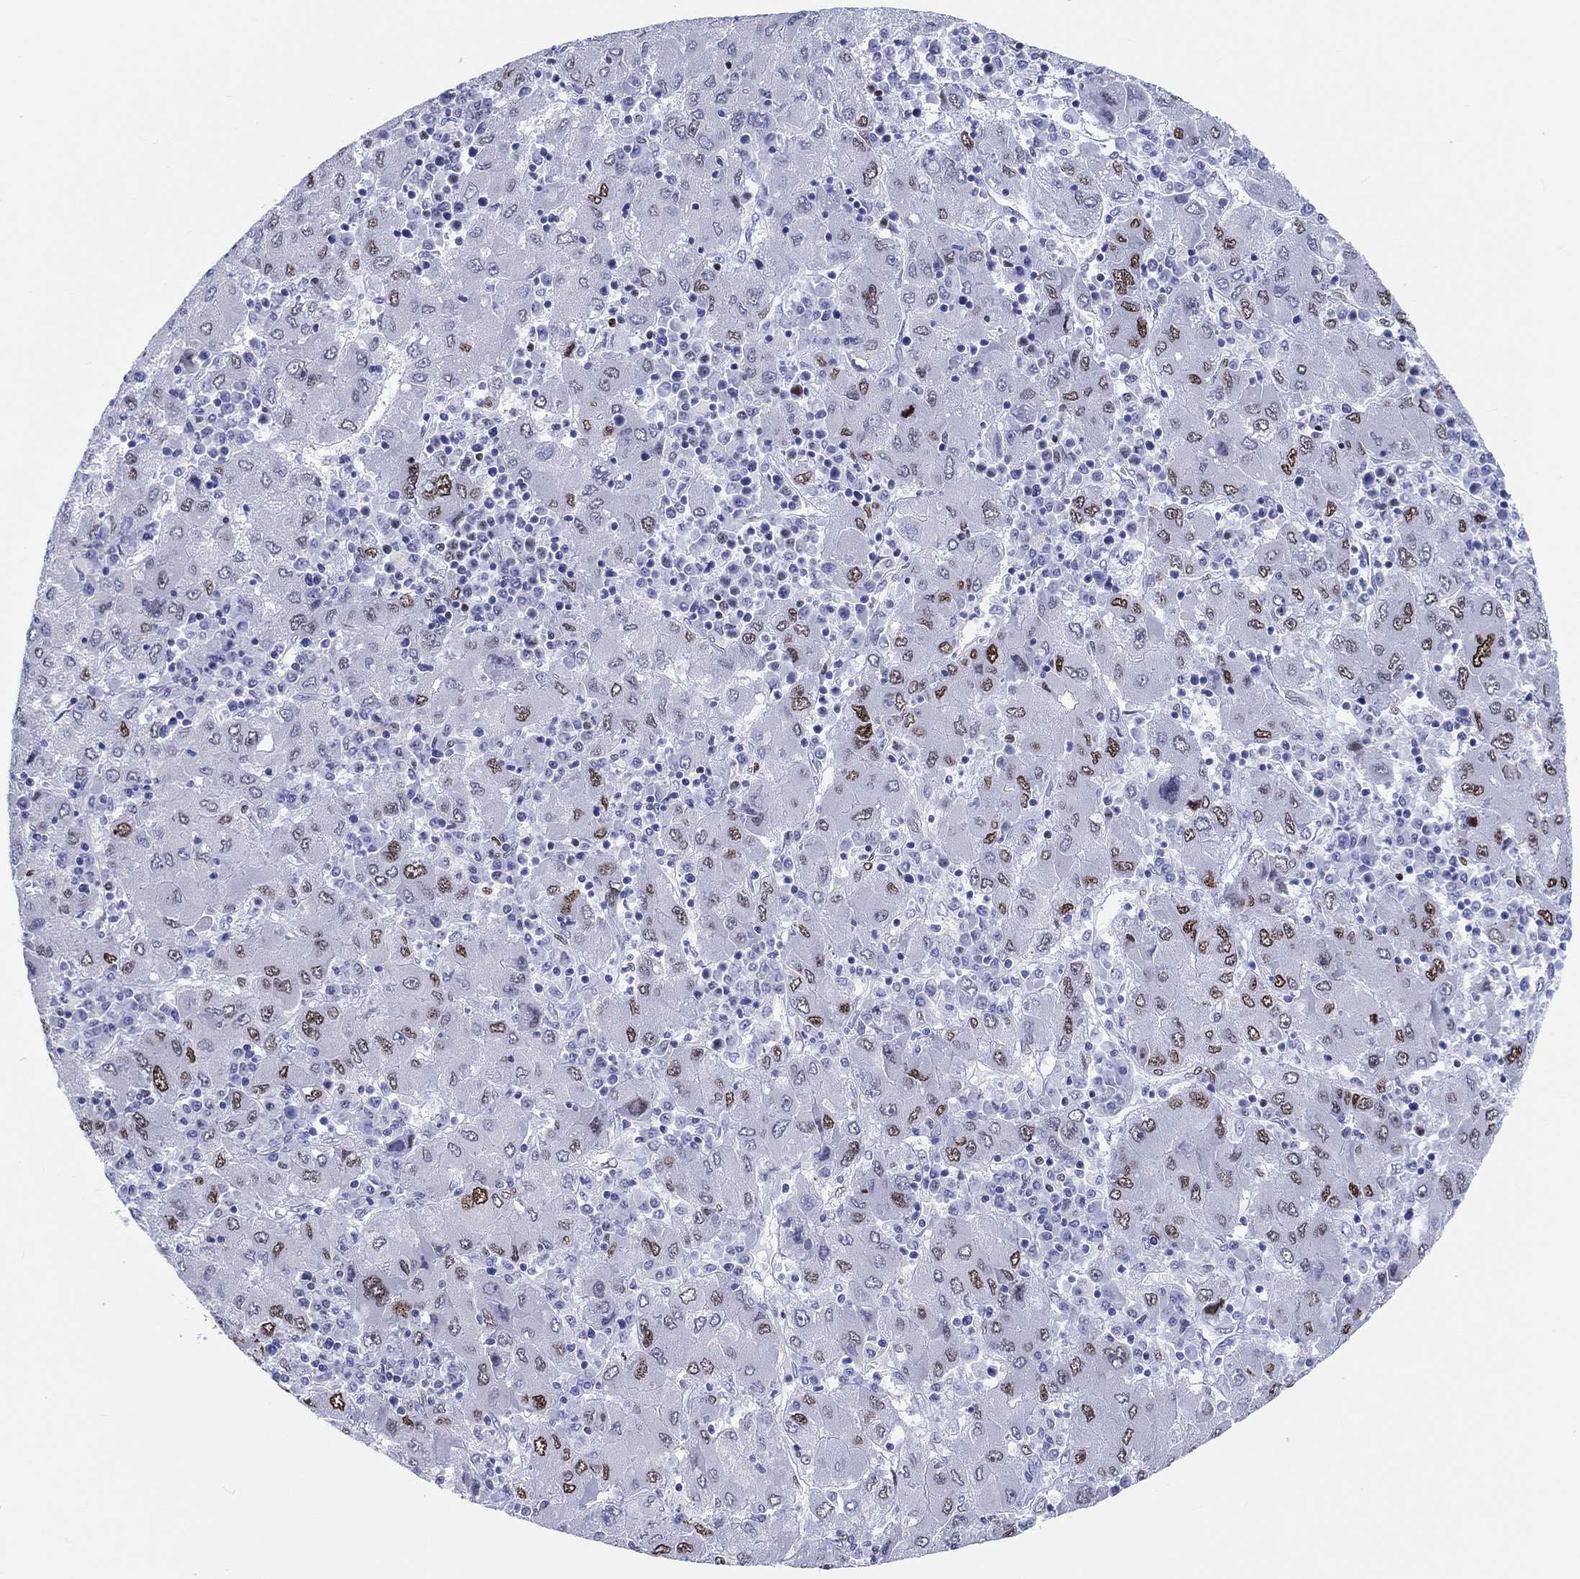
{"staining": {"intensity": "strong", "quantity": "<25%", "location": "nuclear"}, "tissue": "liver cancer", "cell_type": "Tumor cells", "image_type": "cancer", "snomed": [{"axis": "morphology", "description": "Carcinoma, Hepatocellular, NOS"}, {"axis": "topography", "description": "Liver"}], "caption": "A brown stain shows strong nuclear positivity of a protein in hepatocellular carcinoma (liver) tumor cells.", "gene": "H1-1", "patient": {"sex": "male", "age": 75}}